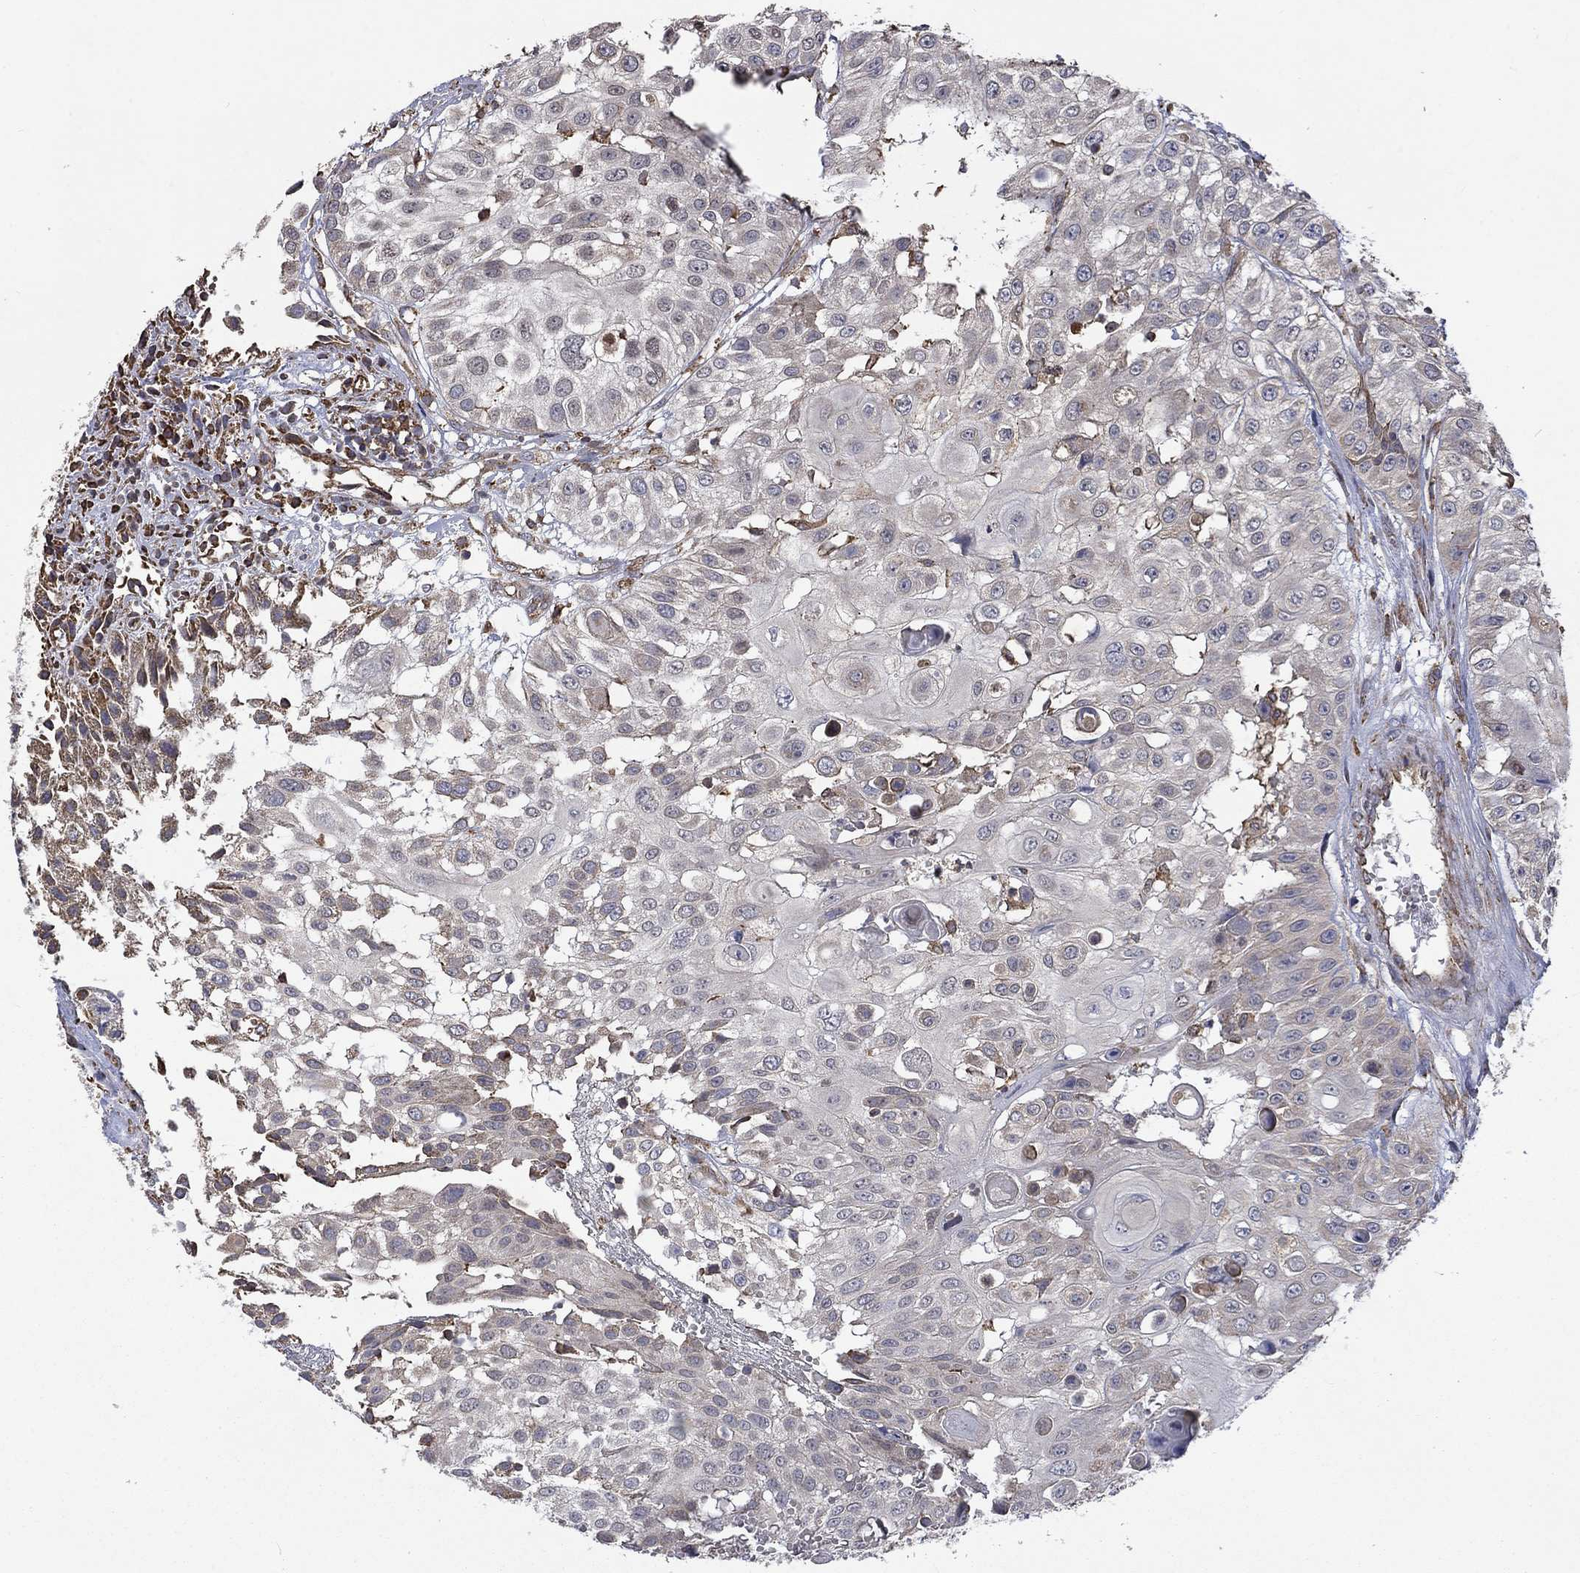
{"staining": {"intensity": "weak", "quantity": "<25%", "location": "cytoplasmic/membranous"}, "tissue": "urothelial cancer", "cell_type": "Tumor cells", "image_type": "cancer", "snomed": [{"axis": "morphology", "description": "Urothelial carcinoma, High grade"}, {"axis": "topography", "description": "Urinary bladder"}], "caption": "Immunohistochemistry histopathology image of human high-grade urothelial carcinoma stained for a protein (brown), which reveals no positivity in tumor cells. (DAB immunohistochemistry (IHC), high magnification).", "gene": "ESRRA", "patient": {"sex": "female", "age": 79}}